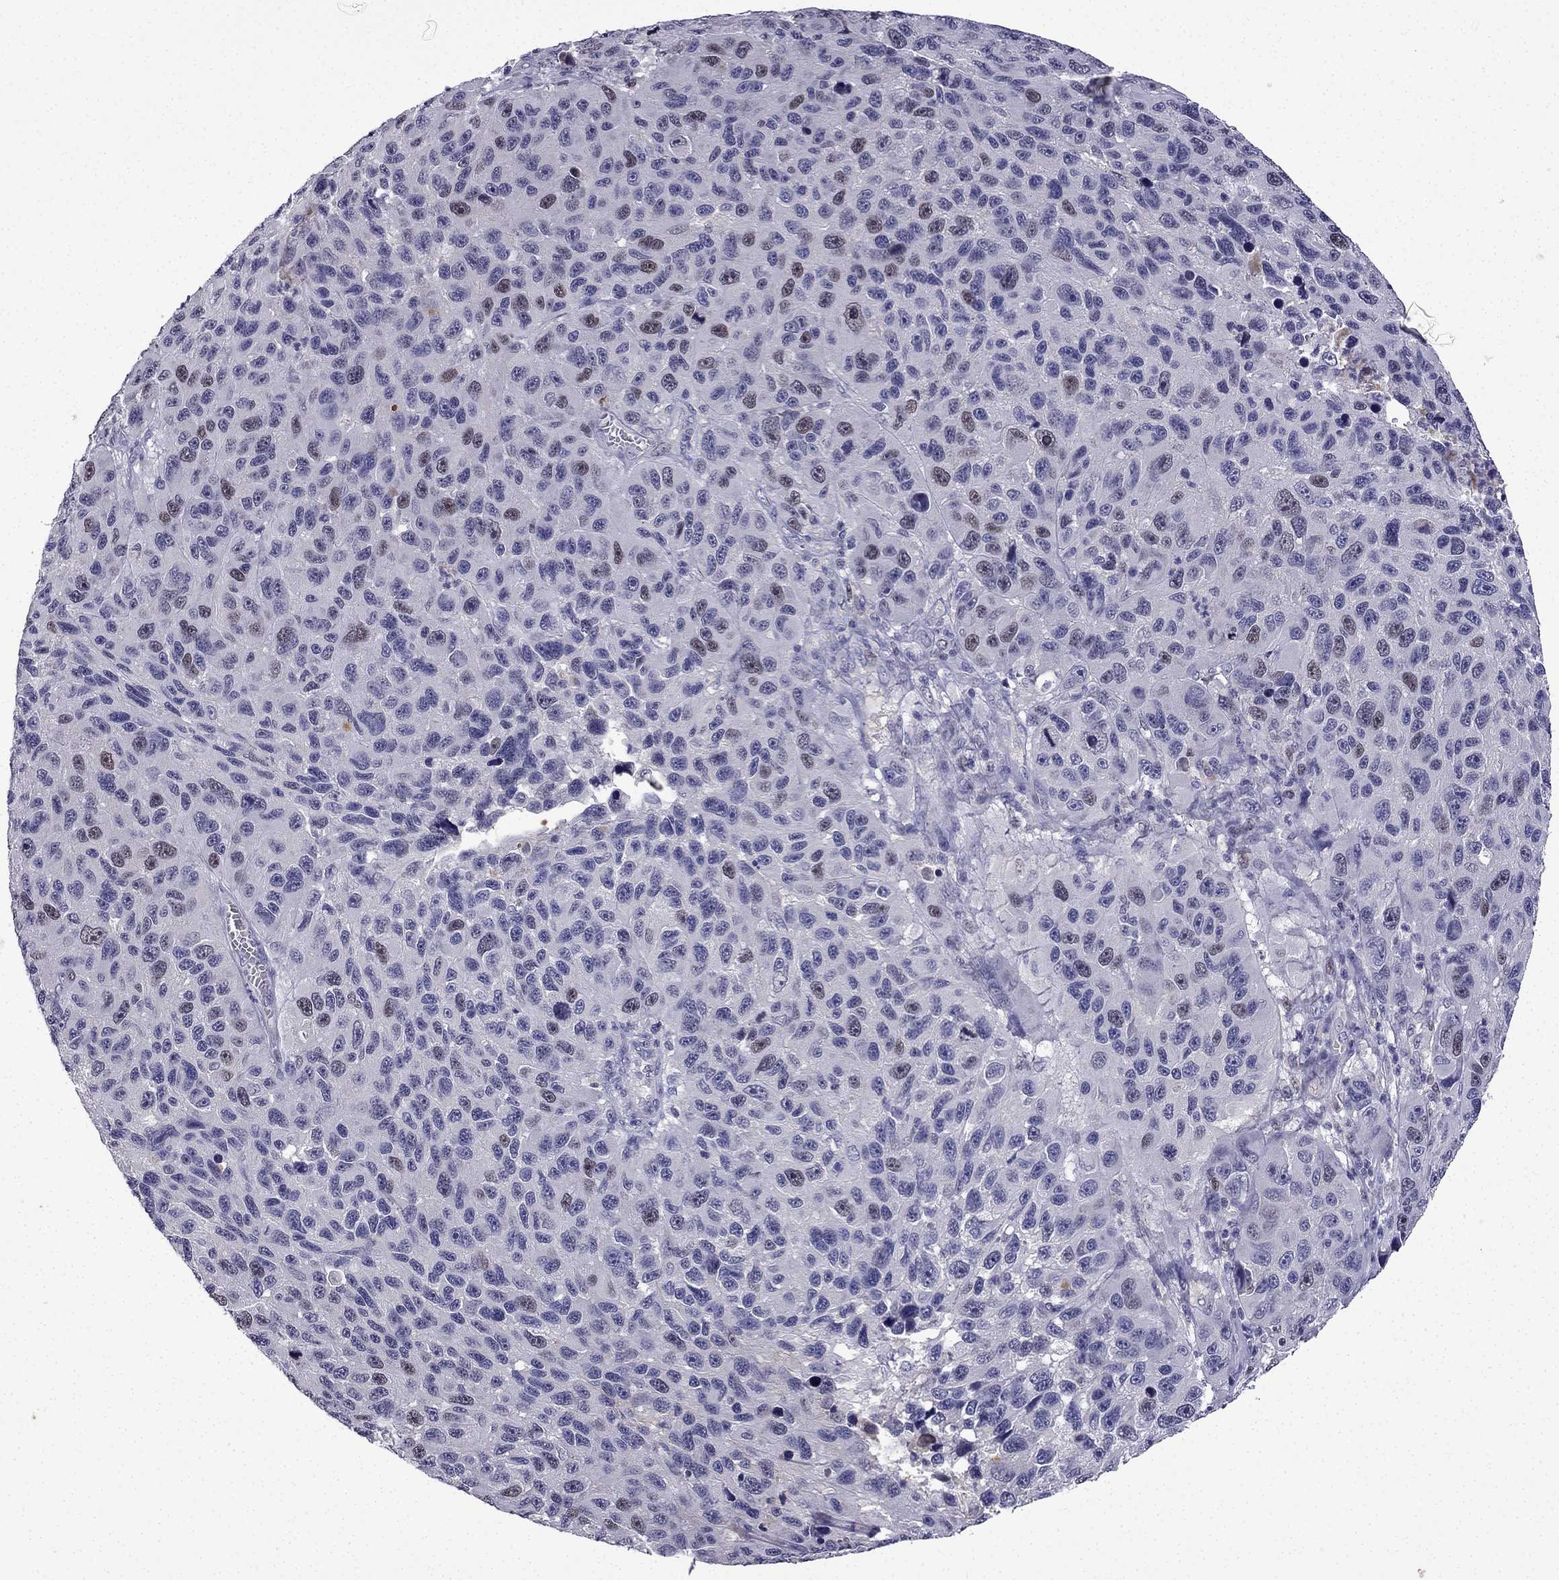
{"staining": {"intensity": "weak", "quantity": "<25%", "location": "nuclear"}, "tissue": "melanoma", "cell_type": "Tumor cells", "image_type": "cancer", "snomed": [{"axis": "morphology", "description": "Malignant melanoma, NOS"}, {"axis": "topography", "description": "Skin"}], "caption": "This is a image of IHC staining of melanoma, which shows no positivity in tumor cells.", "gene": "UHRF1", "patient": {"sex": "male", "age": 53}}